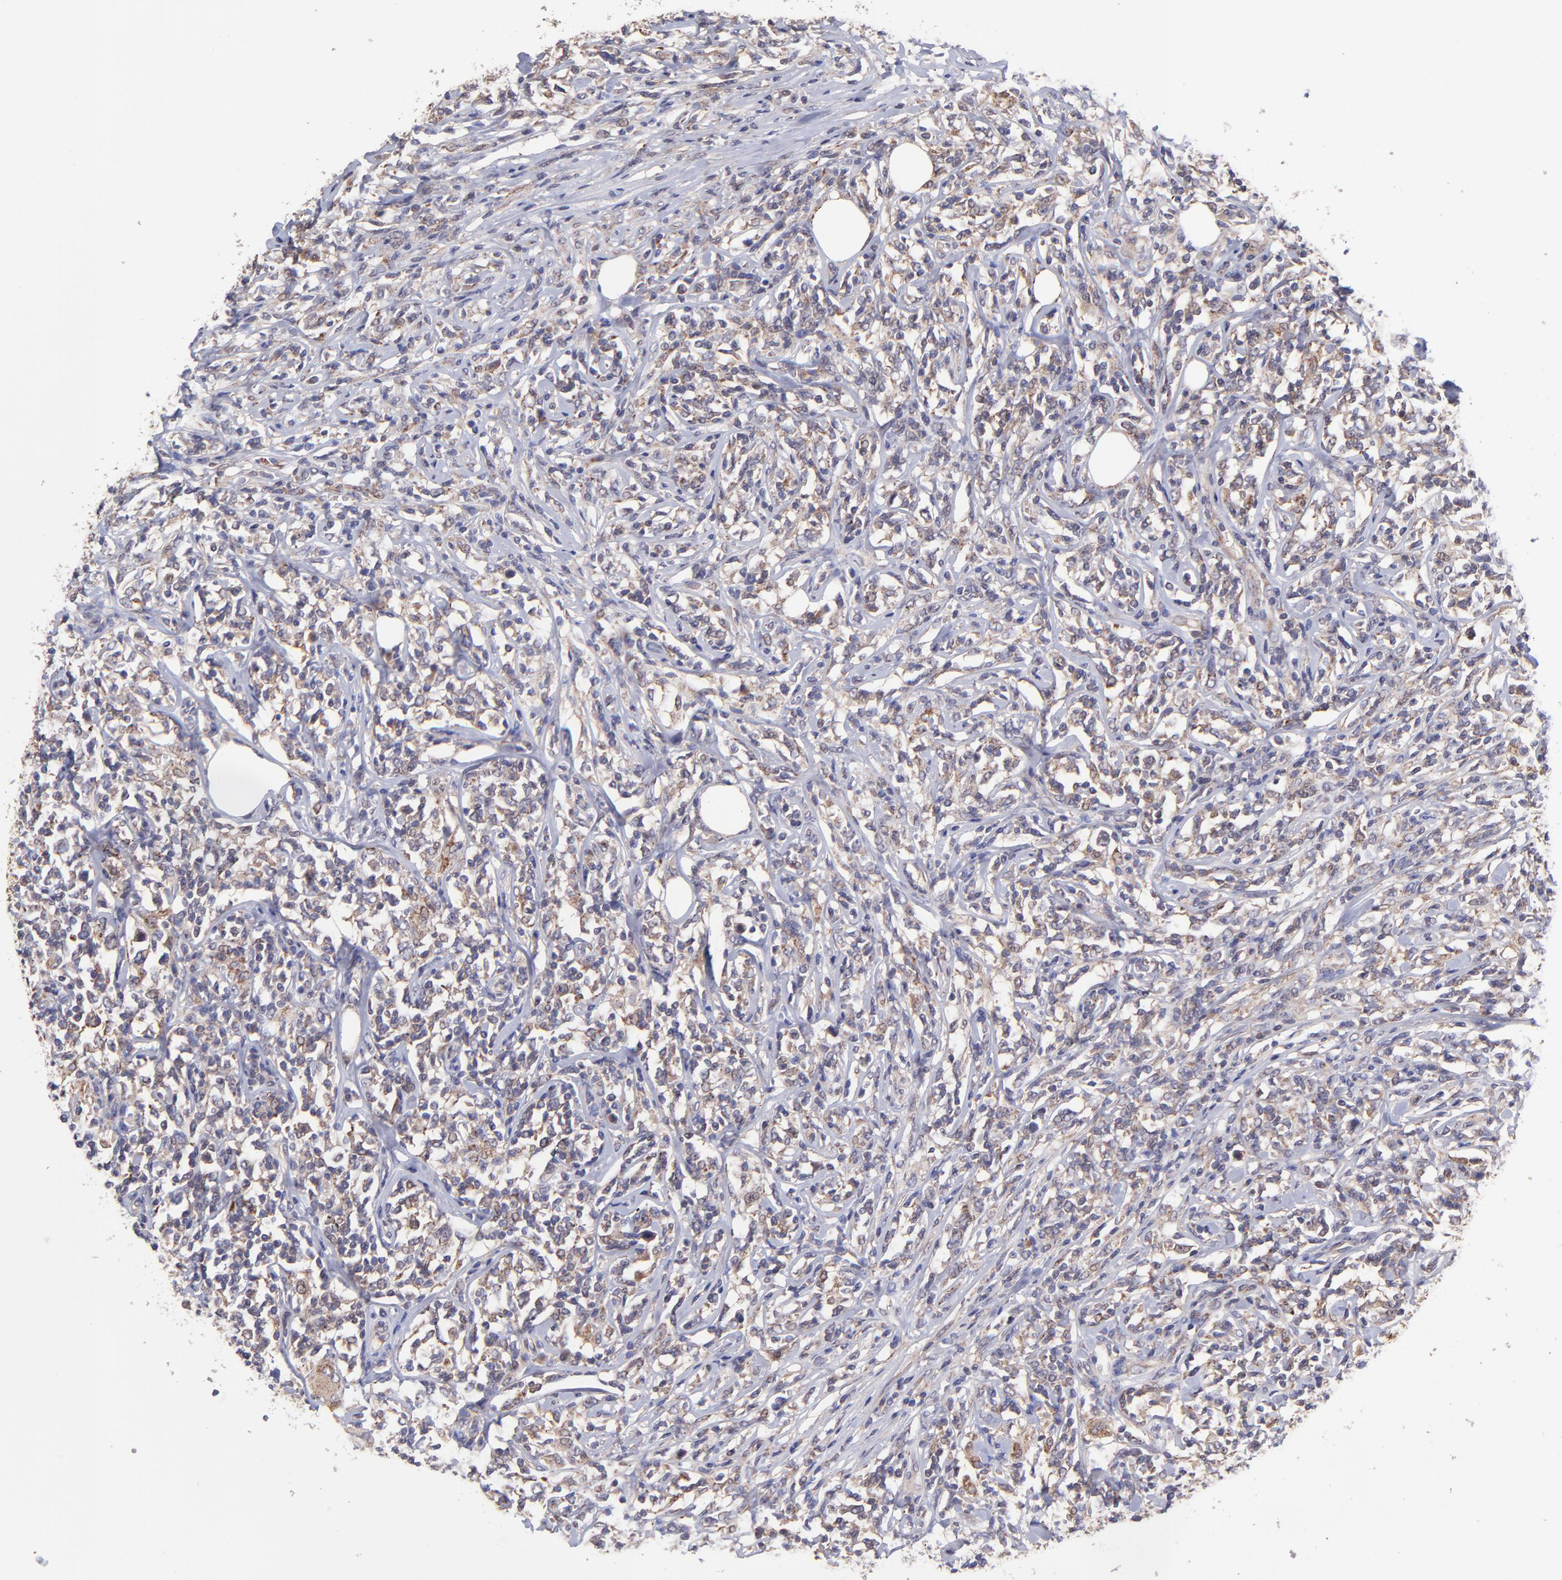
{"staining": {"intensity": "negative", "quantity": "none", "location": "none"}, "tissue": "lymphoma", "cell_type": "Tumor cells", "image_type": "cancer", "snomed": [{"axis": "morphology", "description": "Malignant lymphoma, non-Hodgkin's type, High grade"}, {"axis": "topography", "description": "Lymph node"}], "caption": "IHC micrograph of human malignant lymphoma, non-Hodgkin's type (high-grade) stained for a protein (brown), which exhibits no staining in tumor cells.", "gene": "NSF", "patient": {"sex": "female", "age": 84}}